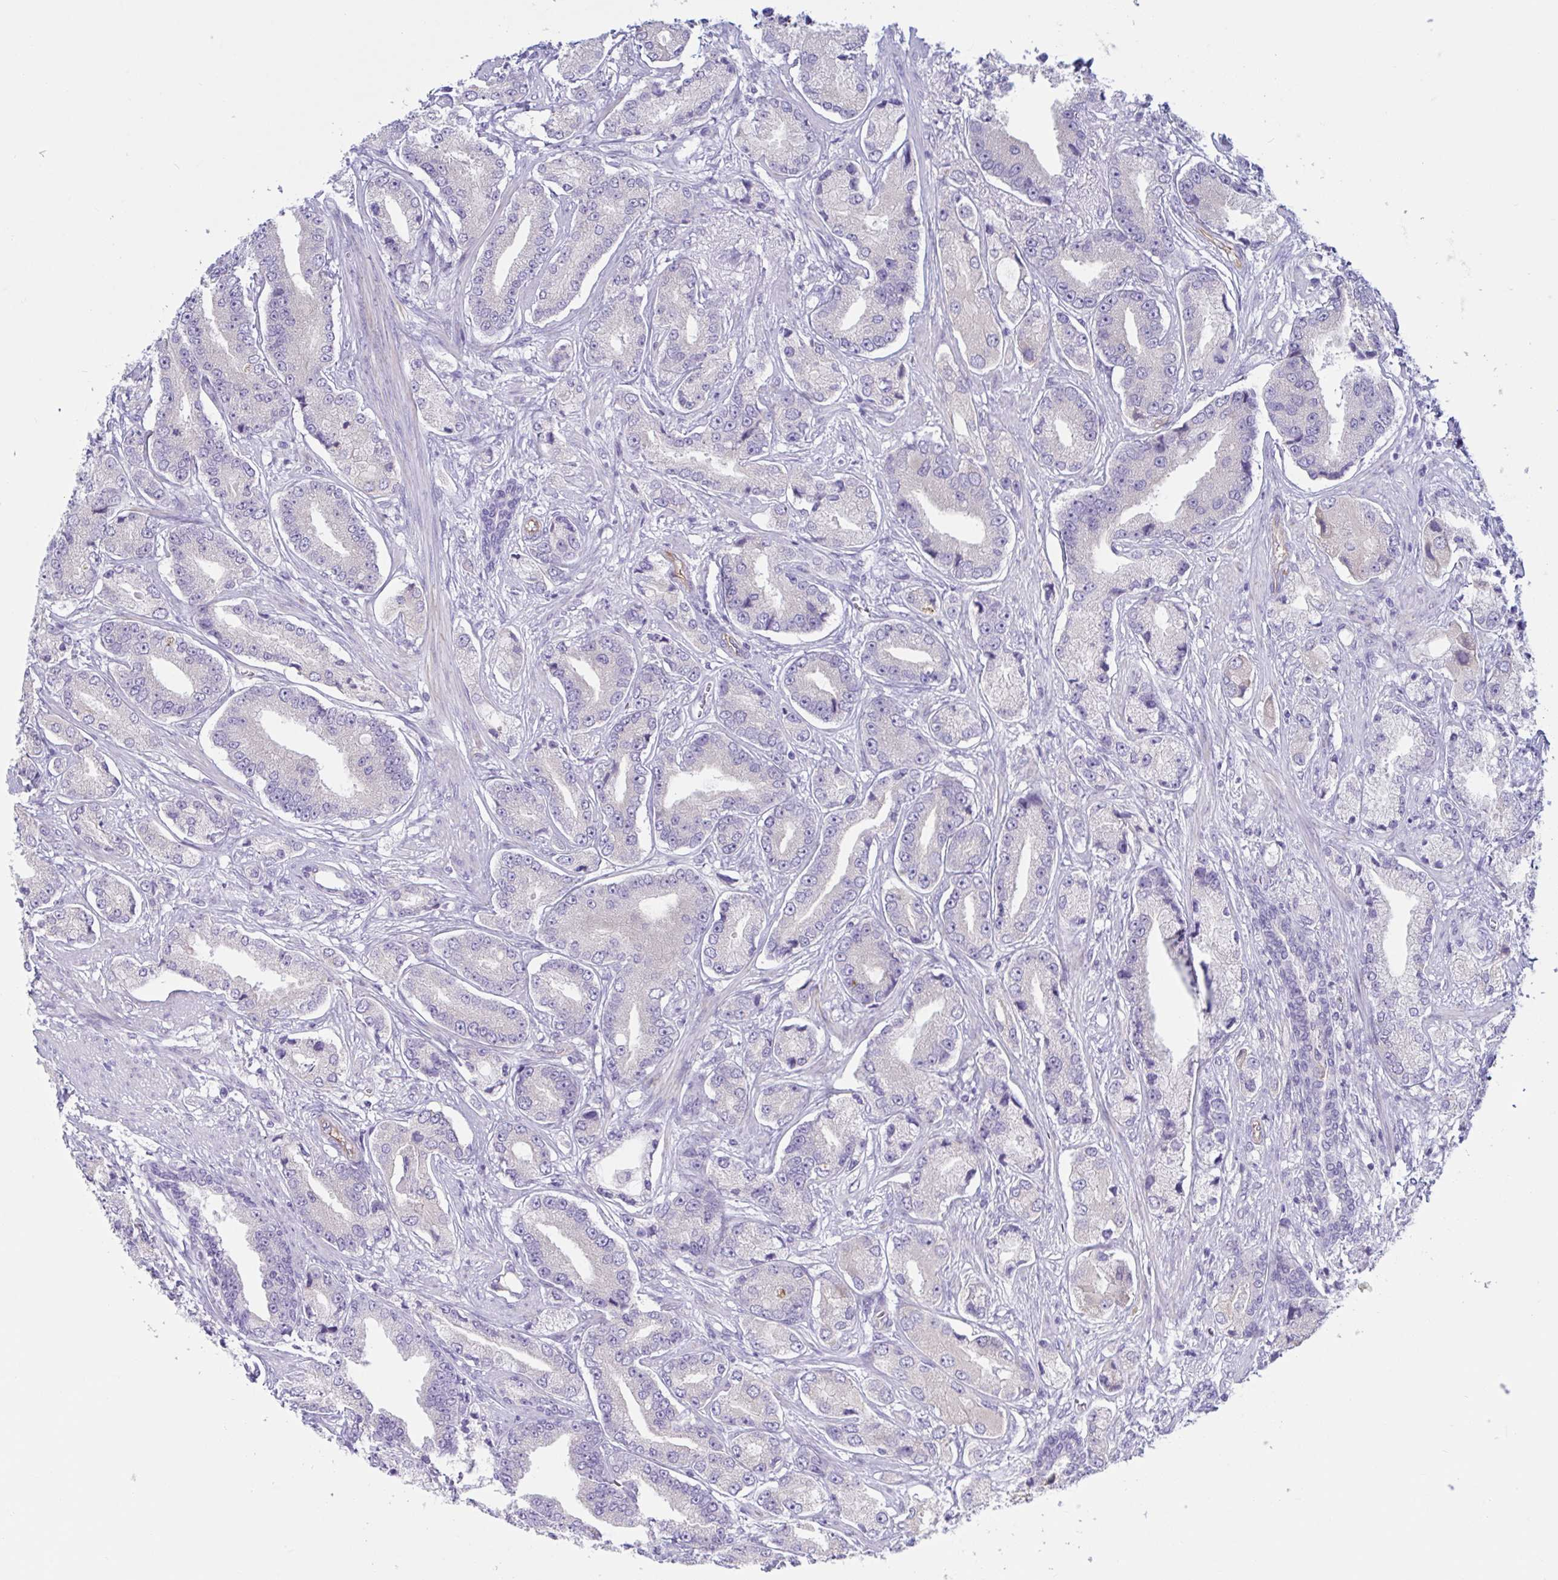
{"staining": {"intensity": "negative", "quantity": "none", "location": "none"}, "tissue": "prostate cancer", "cell_type": "Tumor cells", "image_type": "cancer", "snomed": [{"axis": "morphology", "description": "Adenocarcinoma, High grade"}, {"axis": "topography", "description": "Prostate and seminal vesicle, NOS"}], "caption": "The micrograph exhibits no significant expression in tumor cells of prostate cancer (adenocarcinoma (high-grade)). (Stains: DAB immunohistochemistry (IHC) with hematoxylin counter stain, Microscopy: brightfield microscopy at high magnification).", "gene": "TNNI2", "patient": {"sex": "male", "age": 61}}